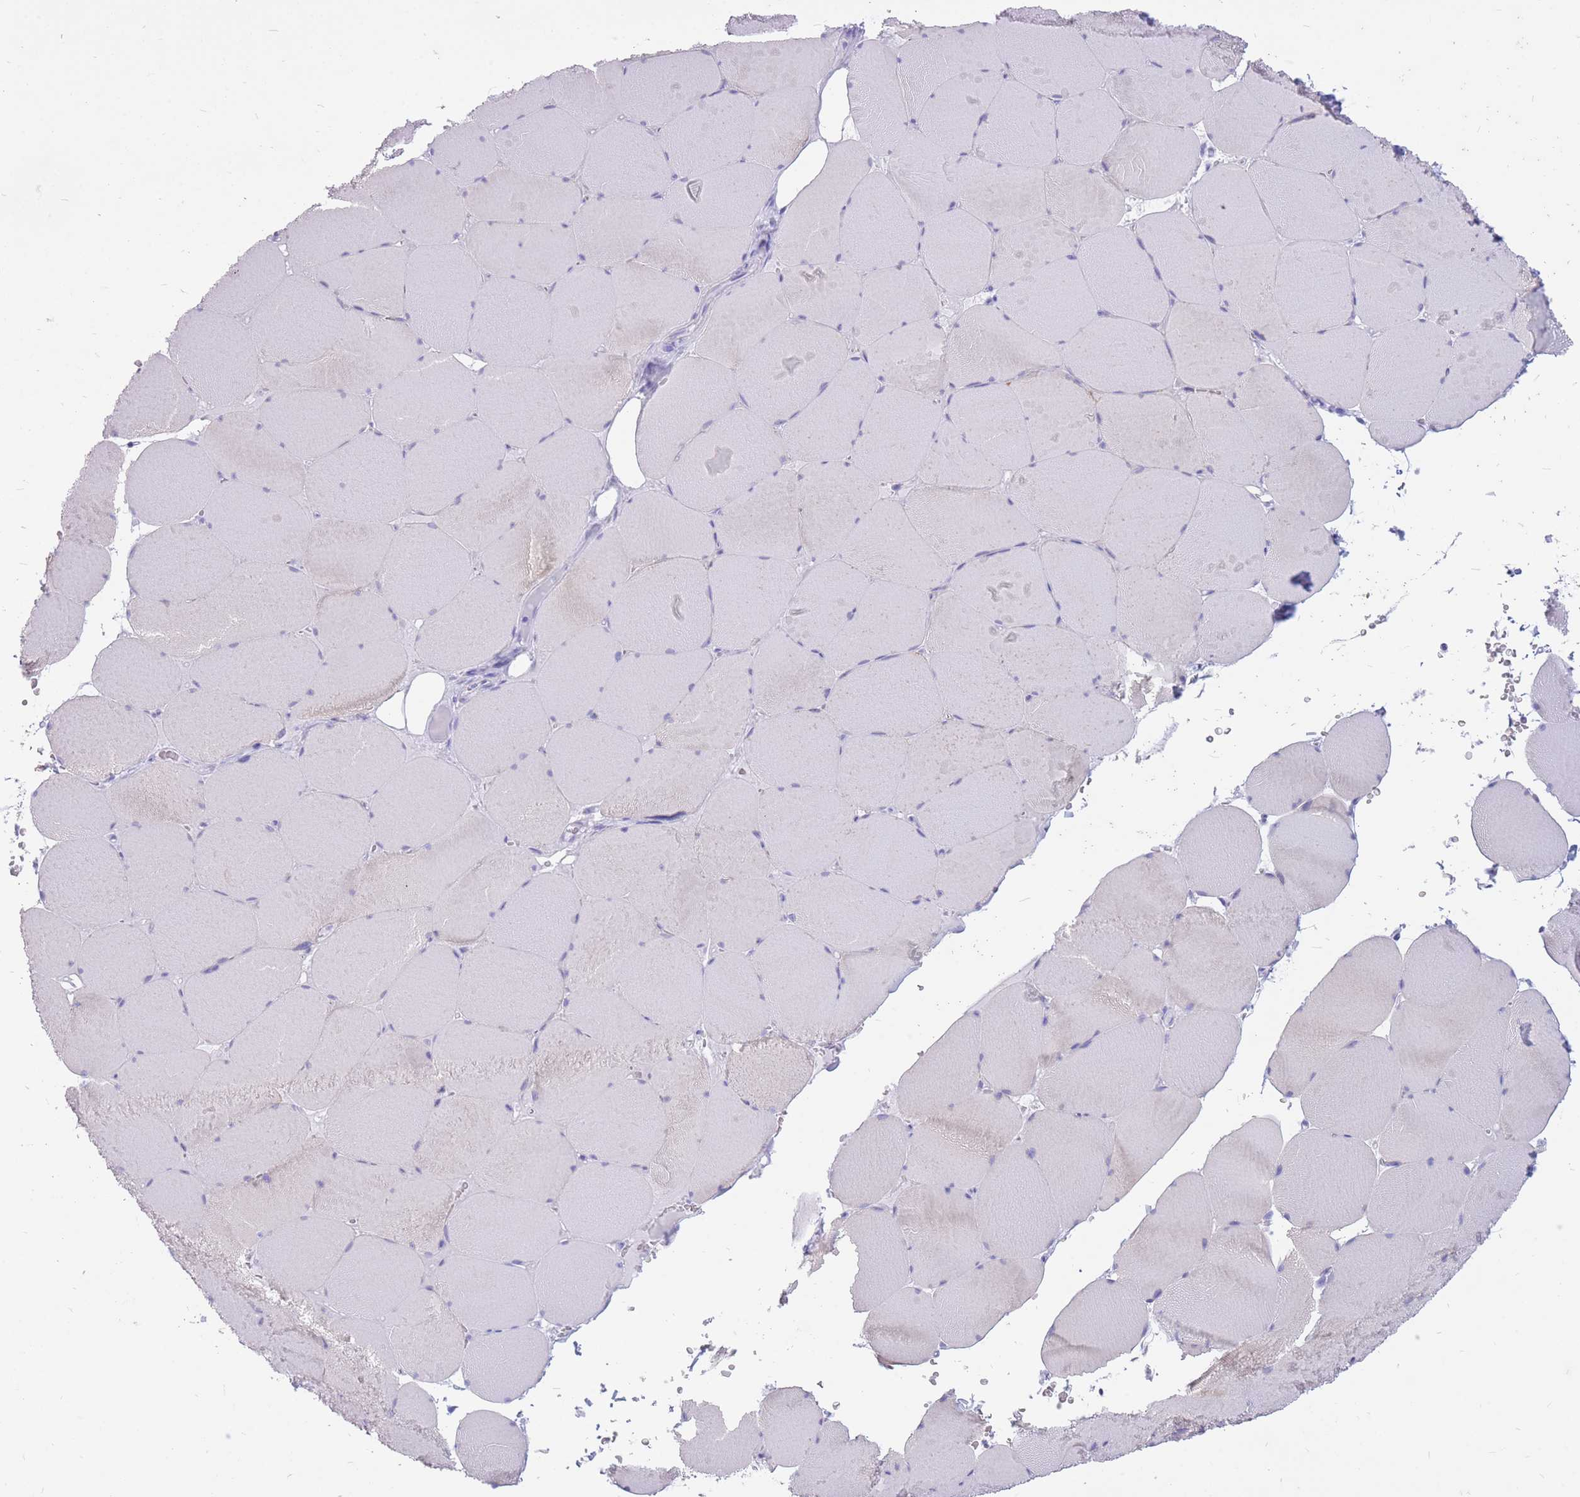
{"staining": {"intensity": "negative", "quantity": "none", "location": "none"}, "tissue": "skeletal muscle", "cell_type": "Myocytes", "image_type": "normal", "snomed": [{"axis": "morphology", "description": "Normal tissue, NOS"}, {"axis": "topography", "description": "Skeletal muscle"}, {"axis": "topography", "description": "Head-Neck"}], "caption": "Immunohistochemical staining of unremarkable skeletal muscle displays no significant staining in myocytes. (Stains: DAB (3,3'-diaminobenzidine) immunohistochemistry (IHC) with hematoxylin counter stain, Microscopy: brightfield microscopy at high magnification).", "gene": "ZFP37", "patient": {"sex": "male", "age": 66}}